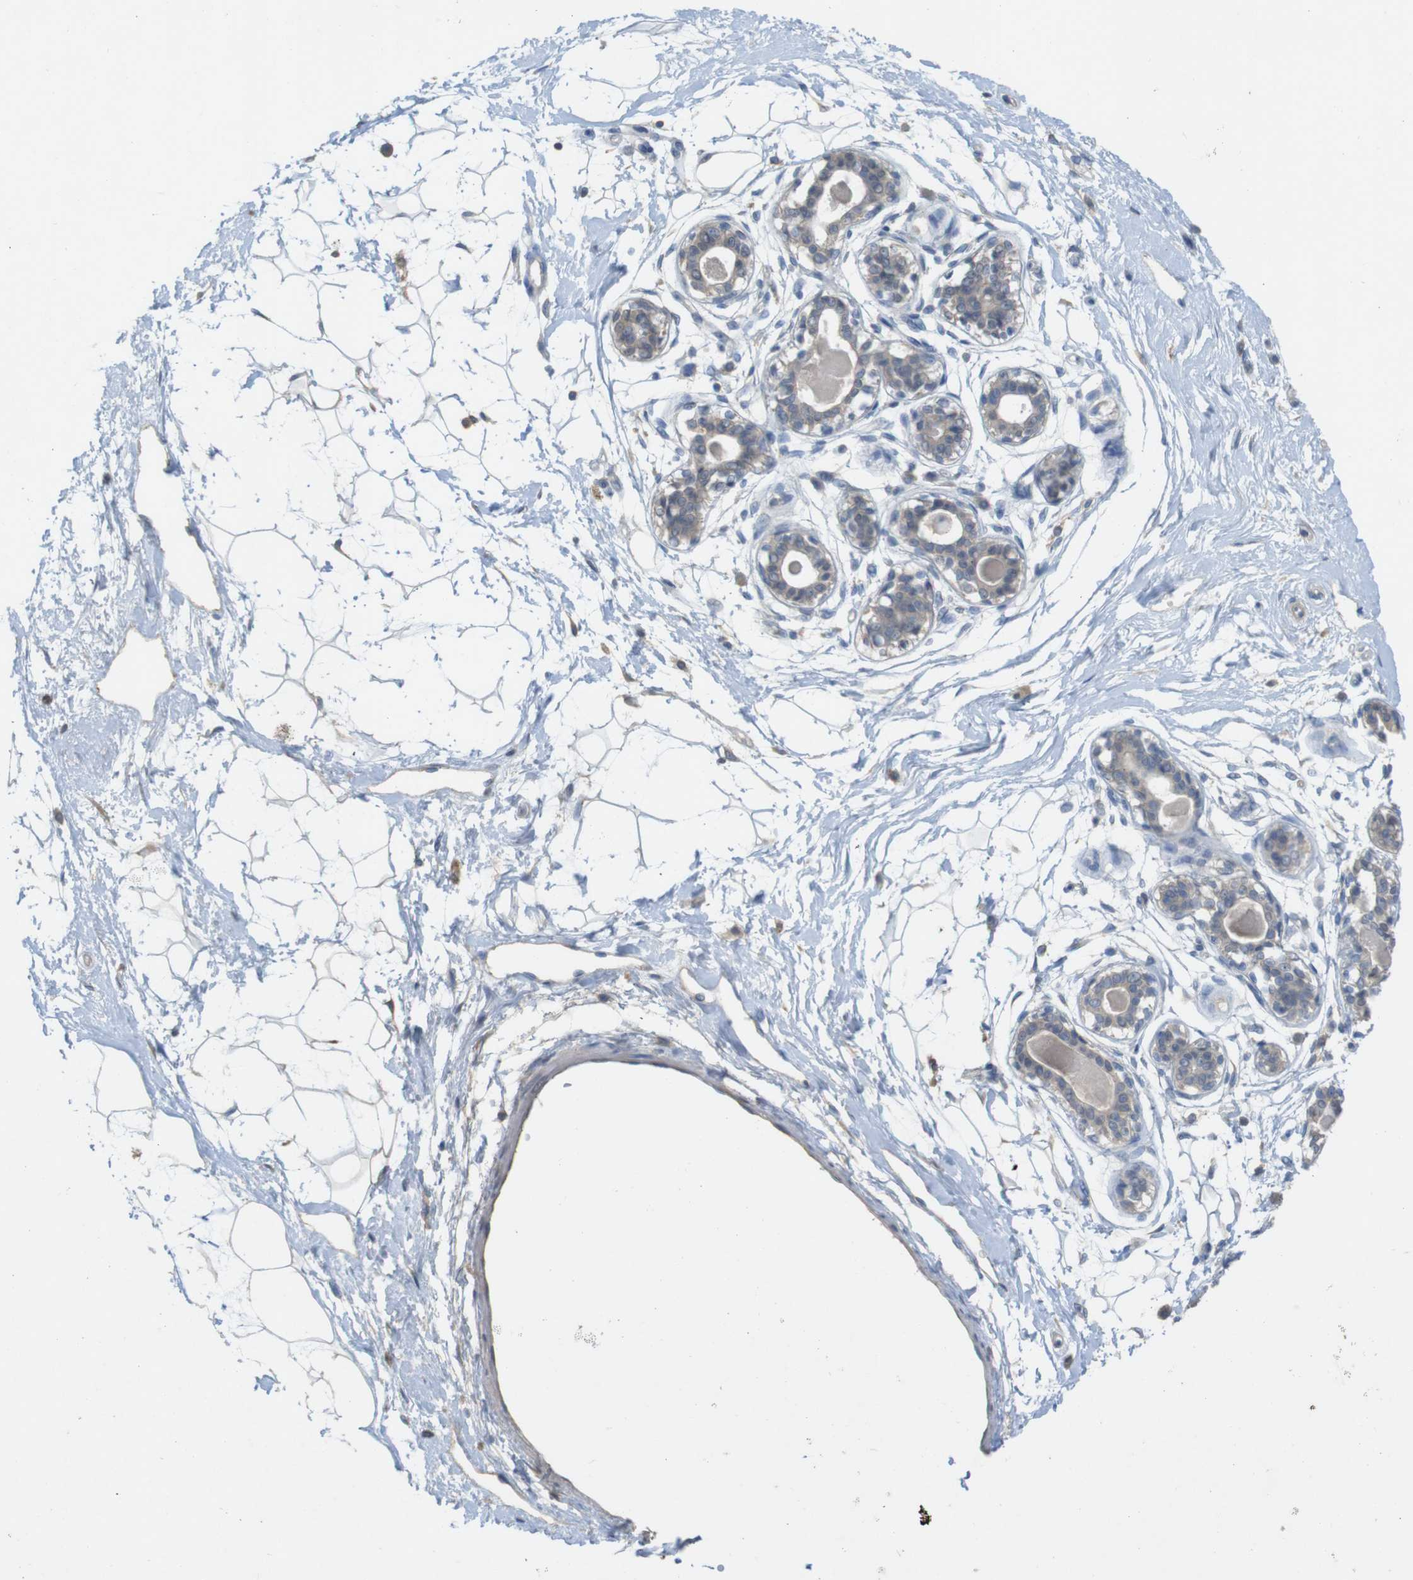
{"staining": {"intensity": "negative", "quantity": "none", "location": "none"}, "tissue": "breast", "cell_type": "Adipocytes", "image_type": "normal", "snomed": [{"axis": "morphology", "description": "Normal tissue, NOS"}, {"axis": "topography", "description": "Breast"}], "caption": "Immunohistochemistry (IHC) photomicrograph of unremarkable breast stained for a protein (brown), which exhibits no positivity in adipocytes.", "gene": "TSPAN14", "patient": {"sex": "female", "age": 45}}